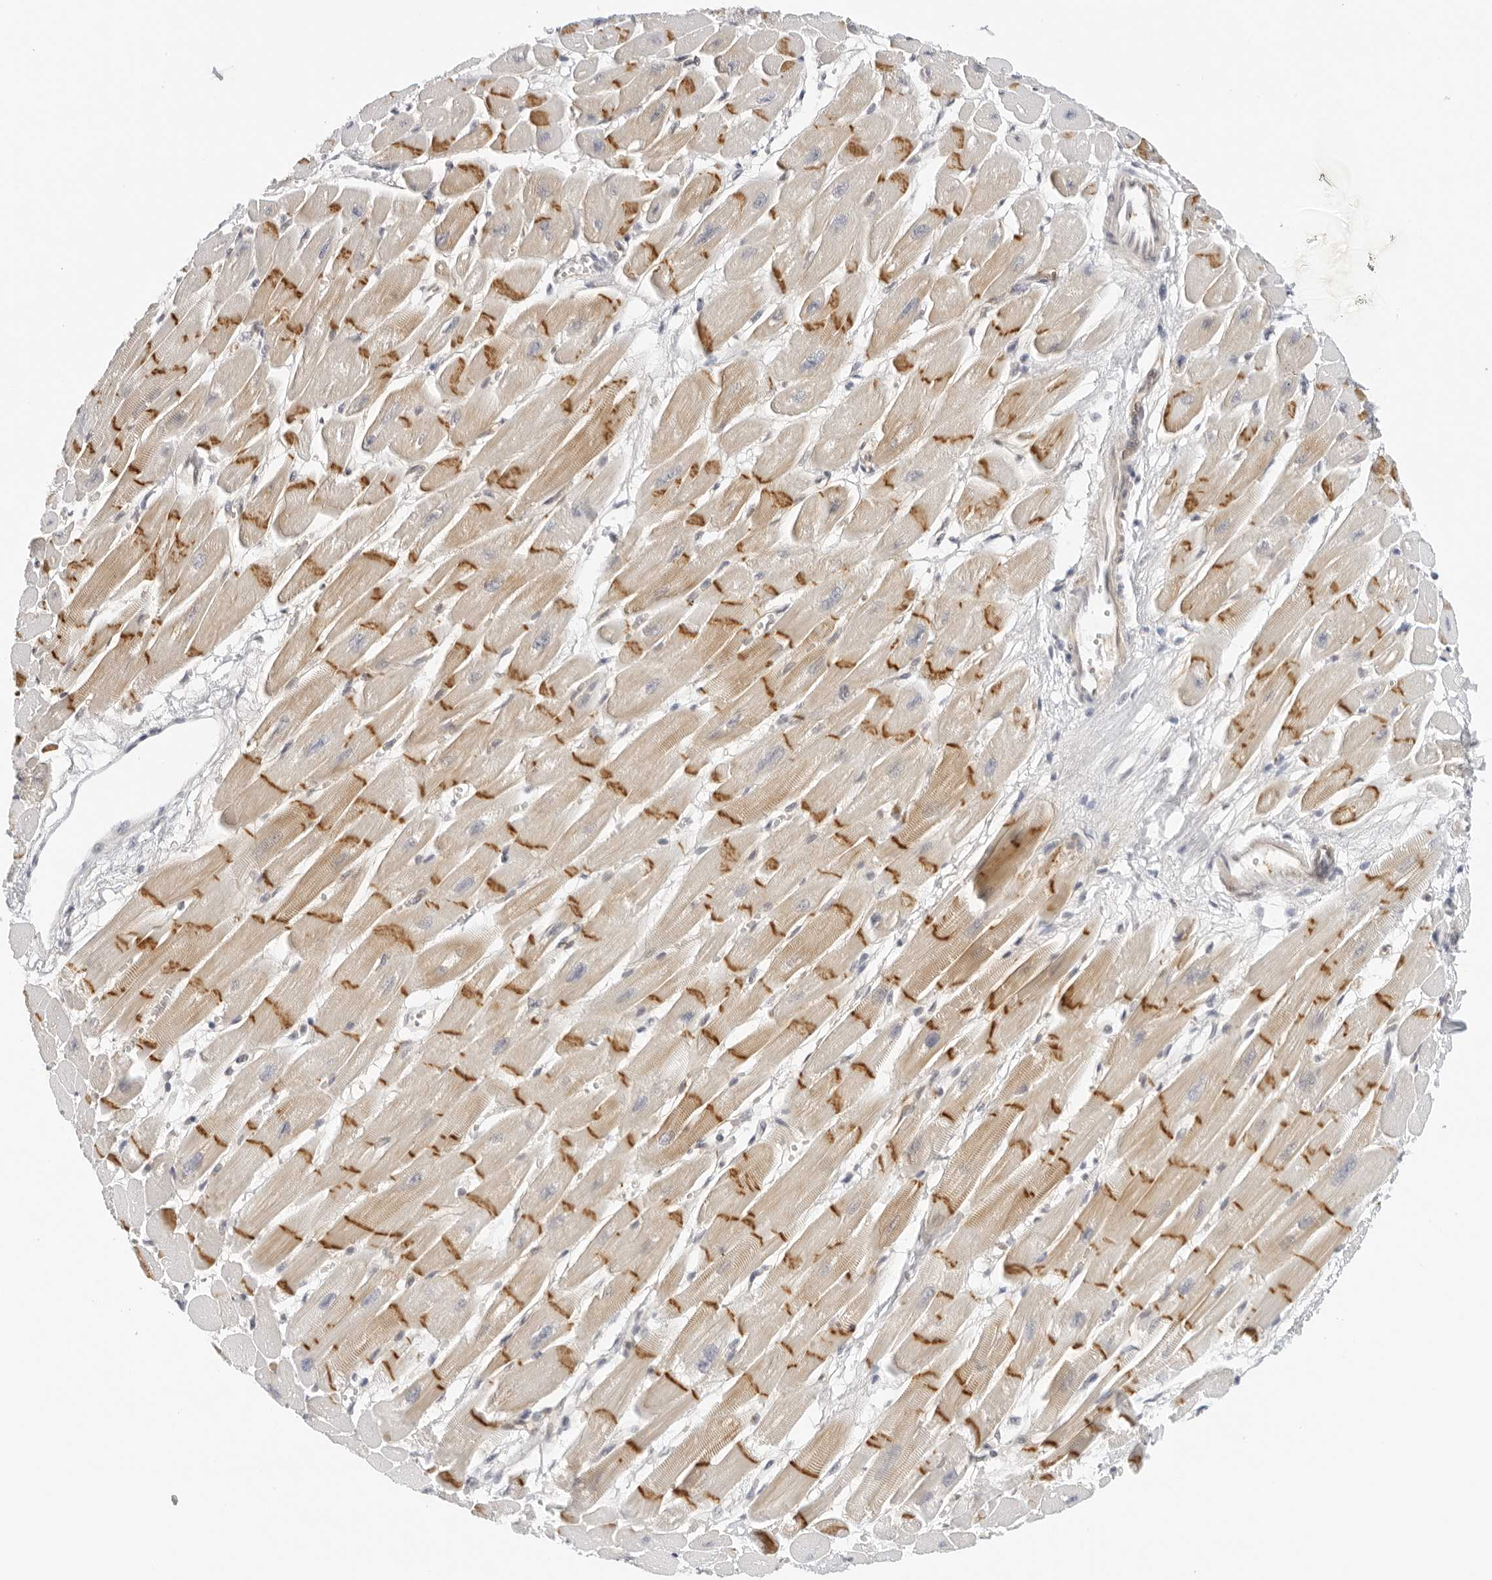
{"staining": {"intensity": "moderate", "quantity": "25%-75%", "location": "cytoplasmic/membranous"}, "tissue": "heart muscle", "cell_type": "Cardiomyocytes", "image_type": "normal", "snomed": [{"axis": "morphology", "description": "Normal tissue, NOS"}, {"axis": "topography", "description": "Heart"}], "caption": "This is a photomicrograph of immunohistochemistry (IHC) staining of unremarkable heart muscle, which shows moderate expression in the cytoplasmic/membranous of cardiomyocytes.", "gene": "OSCP1", "patient": {"sex": "female", "age": 54}}